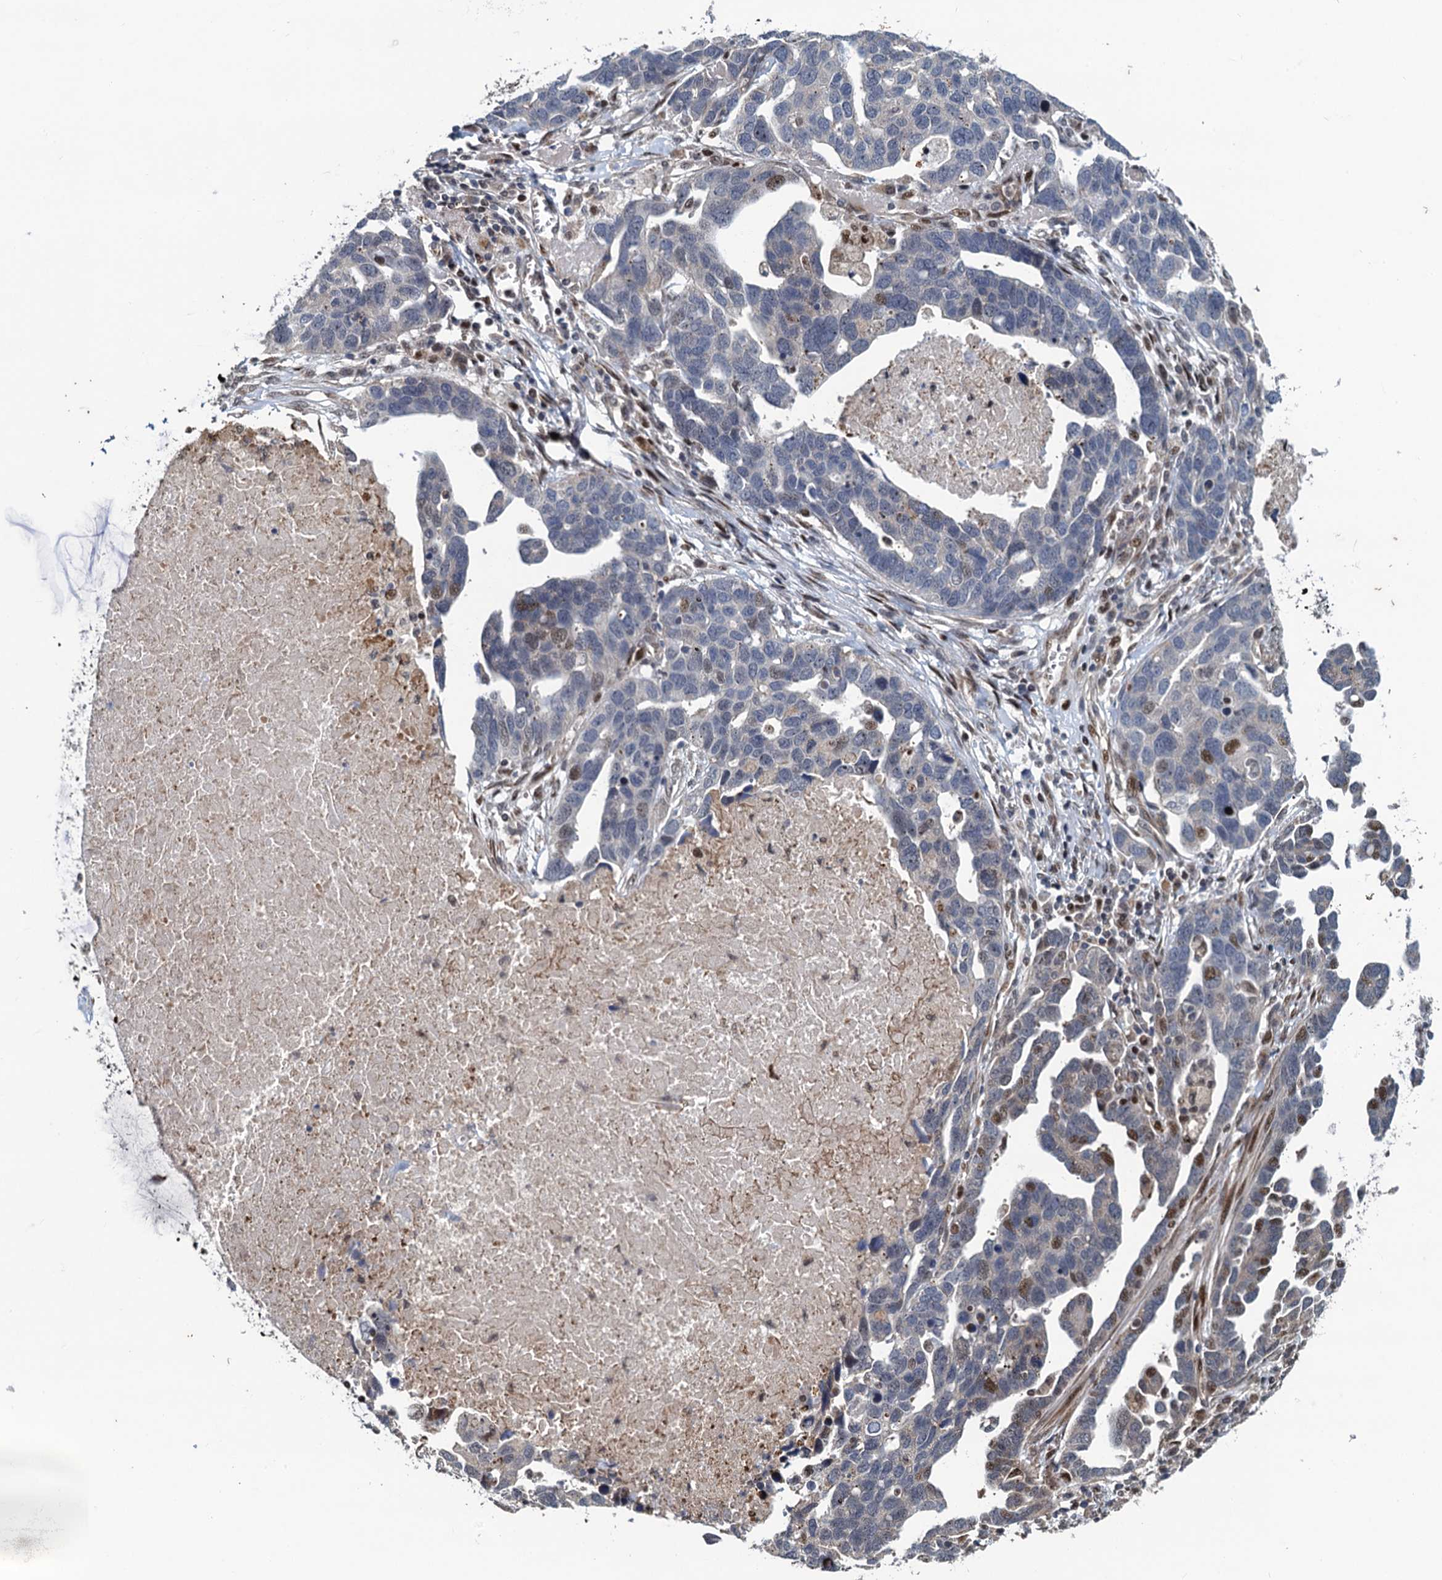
{"staining": {"intensity": "moderate", "quantity": "<25%", "location": "nuclear"}, "tissue": "ovarian cancer", "cell_type": "Tumor cells", "image_type": "cancer", "snomed": [{"axis": "morphology", "description": "Cystadenocarcinoma, serous, NOS"}, {"axis": "topography", "description": "Ovary"}], "caption": "Immunohistochemistry (IHC) of human ovarian cancer exhibits low levels of moderate nuclear expression in approximately <25% of tumor cells.", "gene": "ATOSA", "patient": {"sex": "female", "age": 54}}